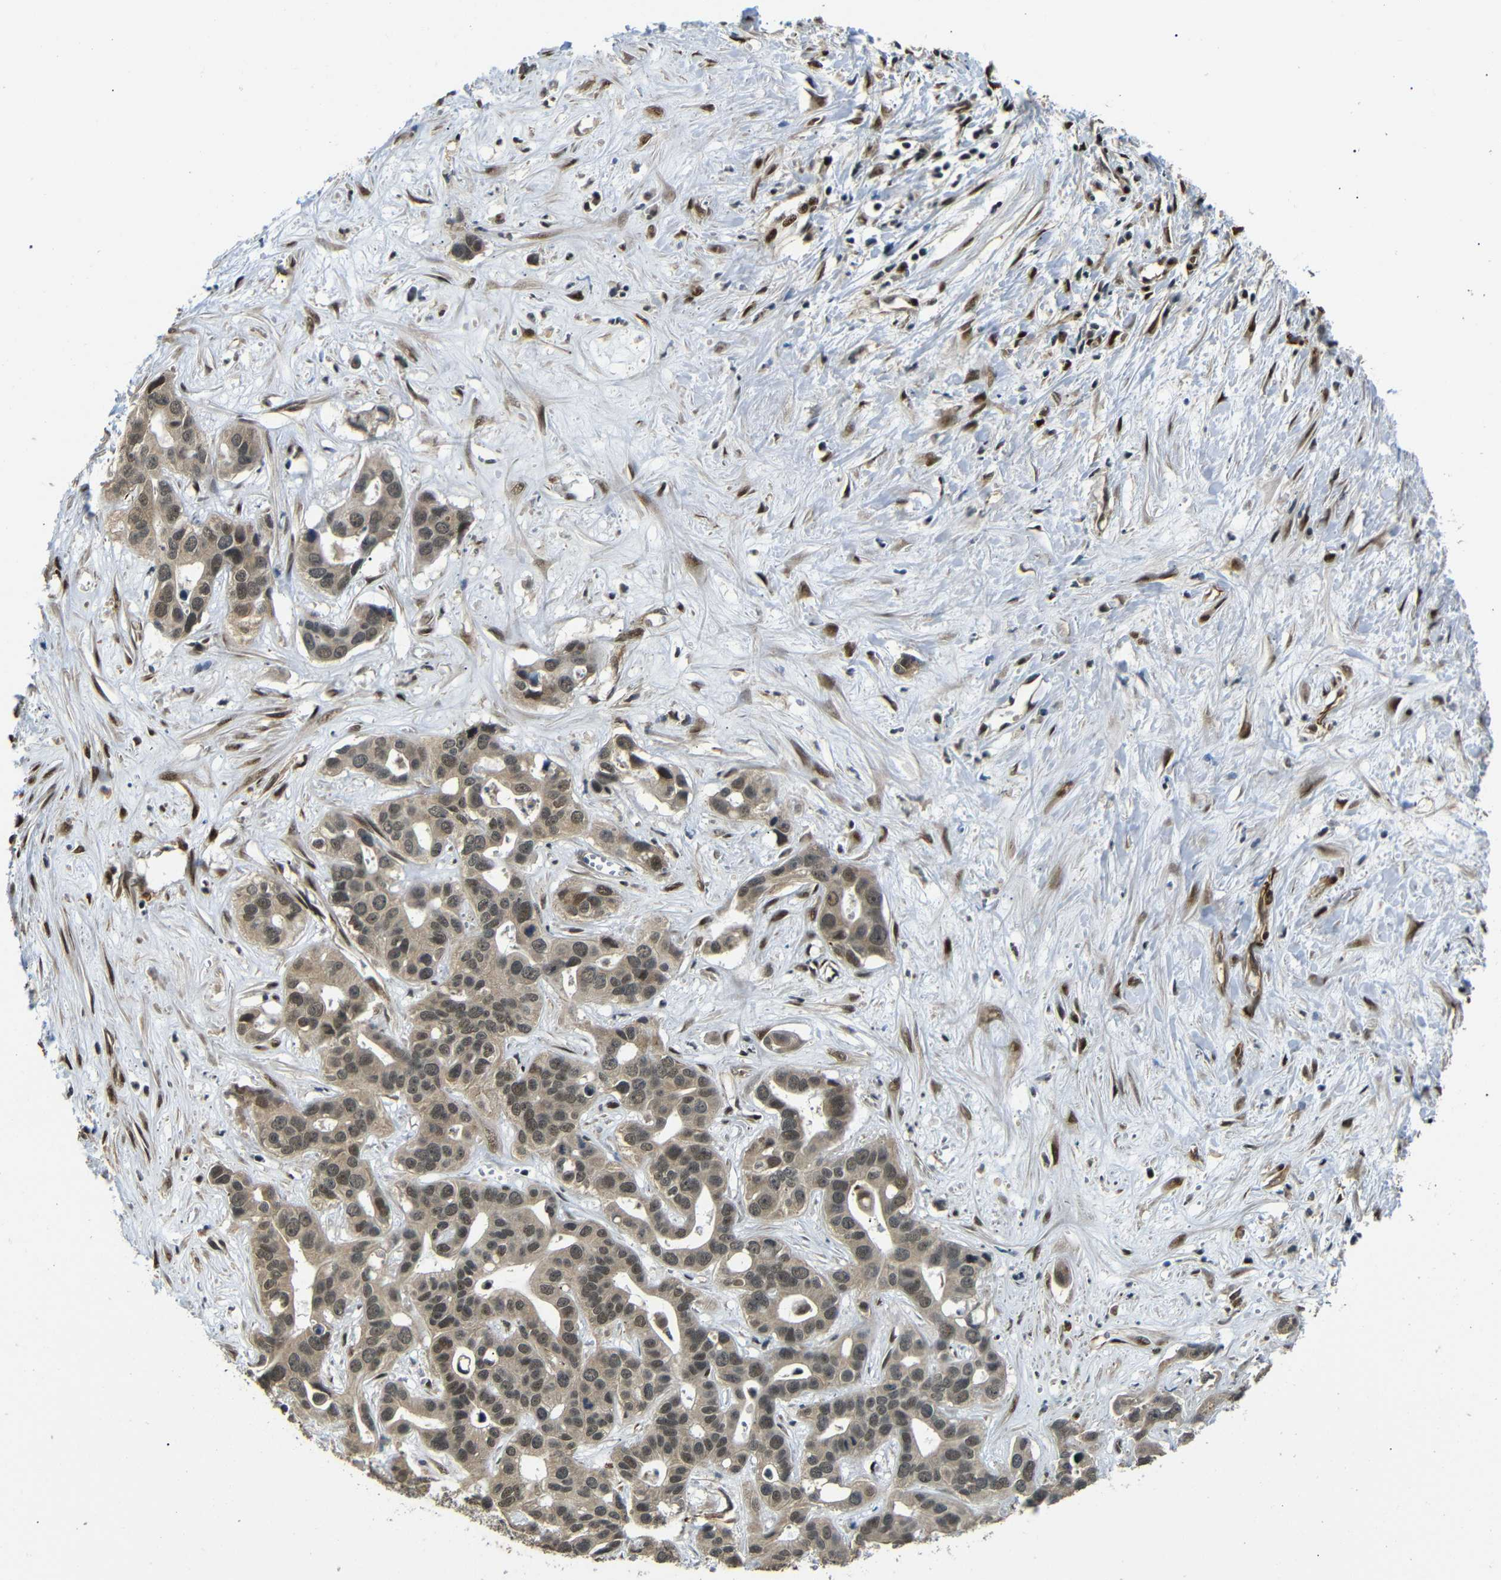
{"staining": {"intensity": "moderate", "quantity": ">75%", "location": "cytoplasmic/membranous,nuclear"}, "tissue": "liver cancer", "cell_type": "Tumor cells", "image_type": "cancer", "snomed": [{"axis": "morphology", "description": "Cholangiocarcinoma"}, {"axis": "topography", "description": "Liver"}], "caption": "IHC histopathology image of neoplastic tissue: human liver cancer (cholangiocarcinoma) stained using IHC shows medium levels of moderate protein expression localized specifically in the cytoplasmic/membranous and nuclear of tumor cells, appearing as a cytoplasmic/membranous and nuclear brown color.", "gene": "TBX2", "patient": {"sex": "female", "age": 65}}